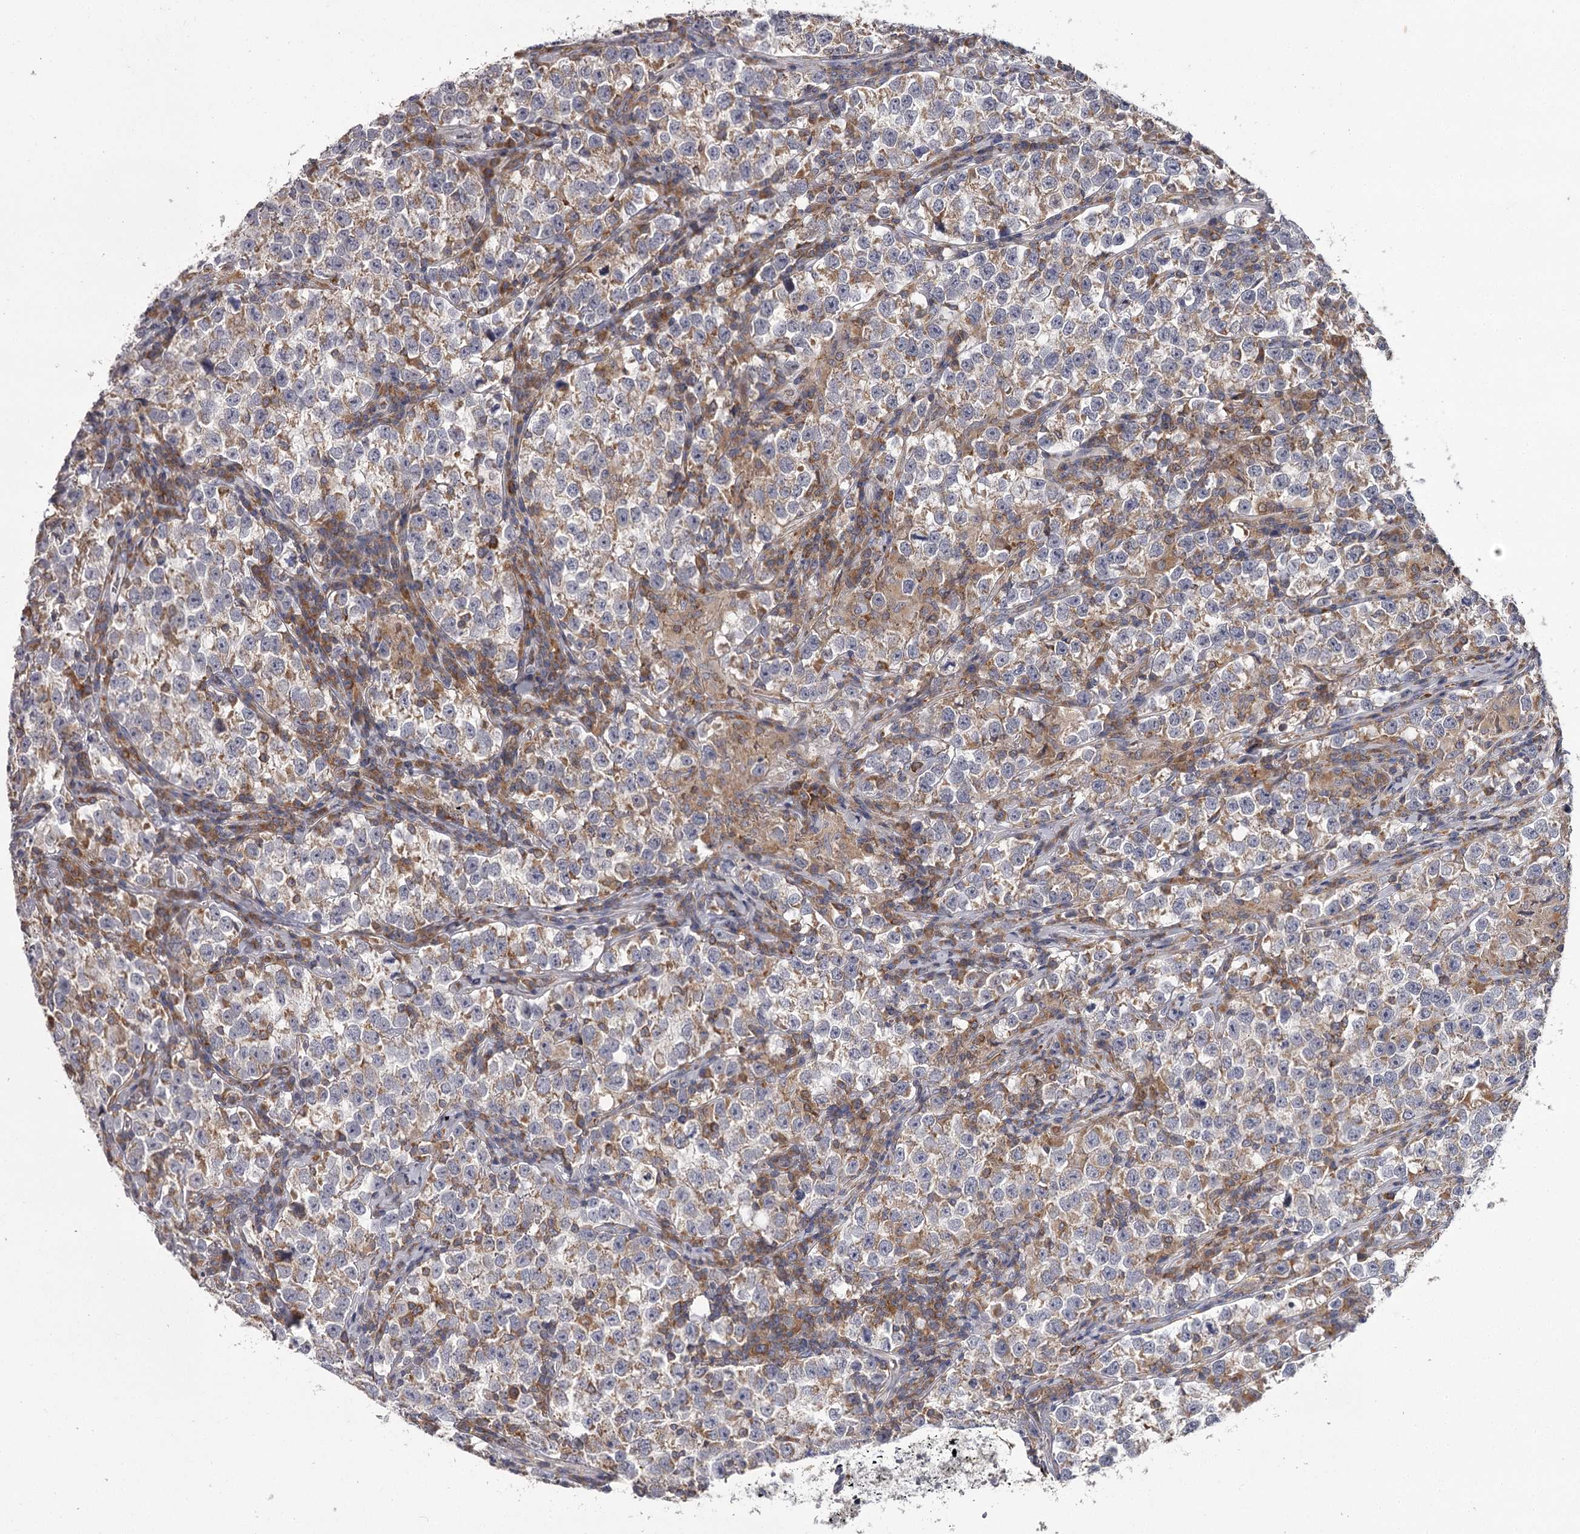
{"staining": {"intensity": "weak", "quantity": "<25%", "location": "cytoplasmic/membranous"}, "tissue": "testis cancer", "cell_type": "Tumor cells", "image_type": "cancer", "snomed": [{"axis": "morphology", "description": "Normal tissue, NOS"}, {"axis": "morphology", "description": "Seminoma, NOS"}, {"axis": "topography", "description": "Testis"}], "caption": "Human seminoma (testis) stained for a protein using immunohistochemistry displays no staining in tumor cells.", "gene": "RASSF6", "patient": {"sex": "male", "age": 43}}